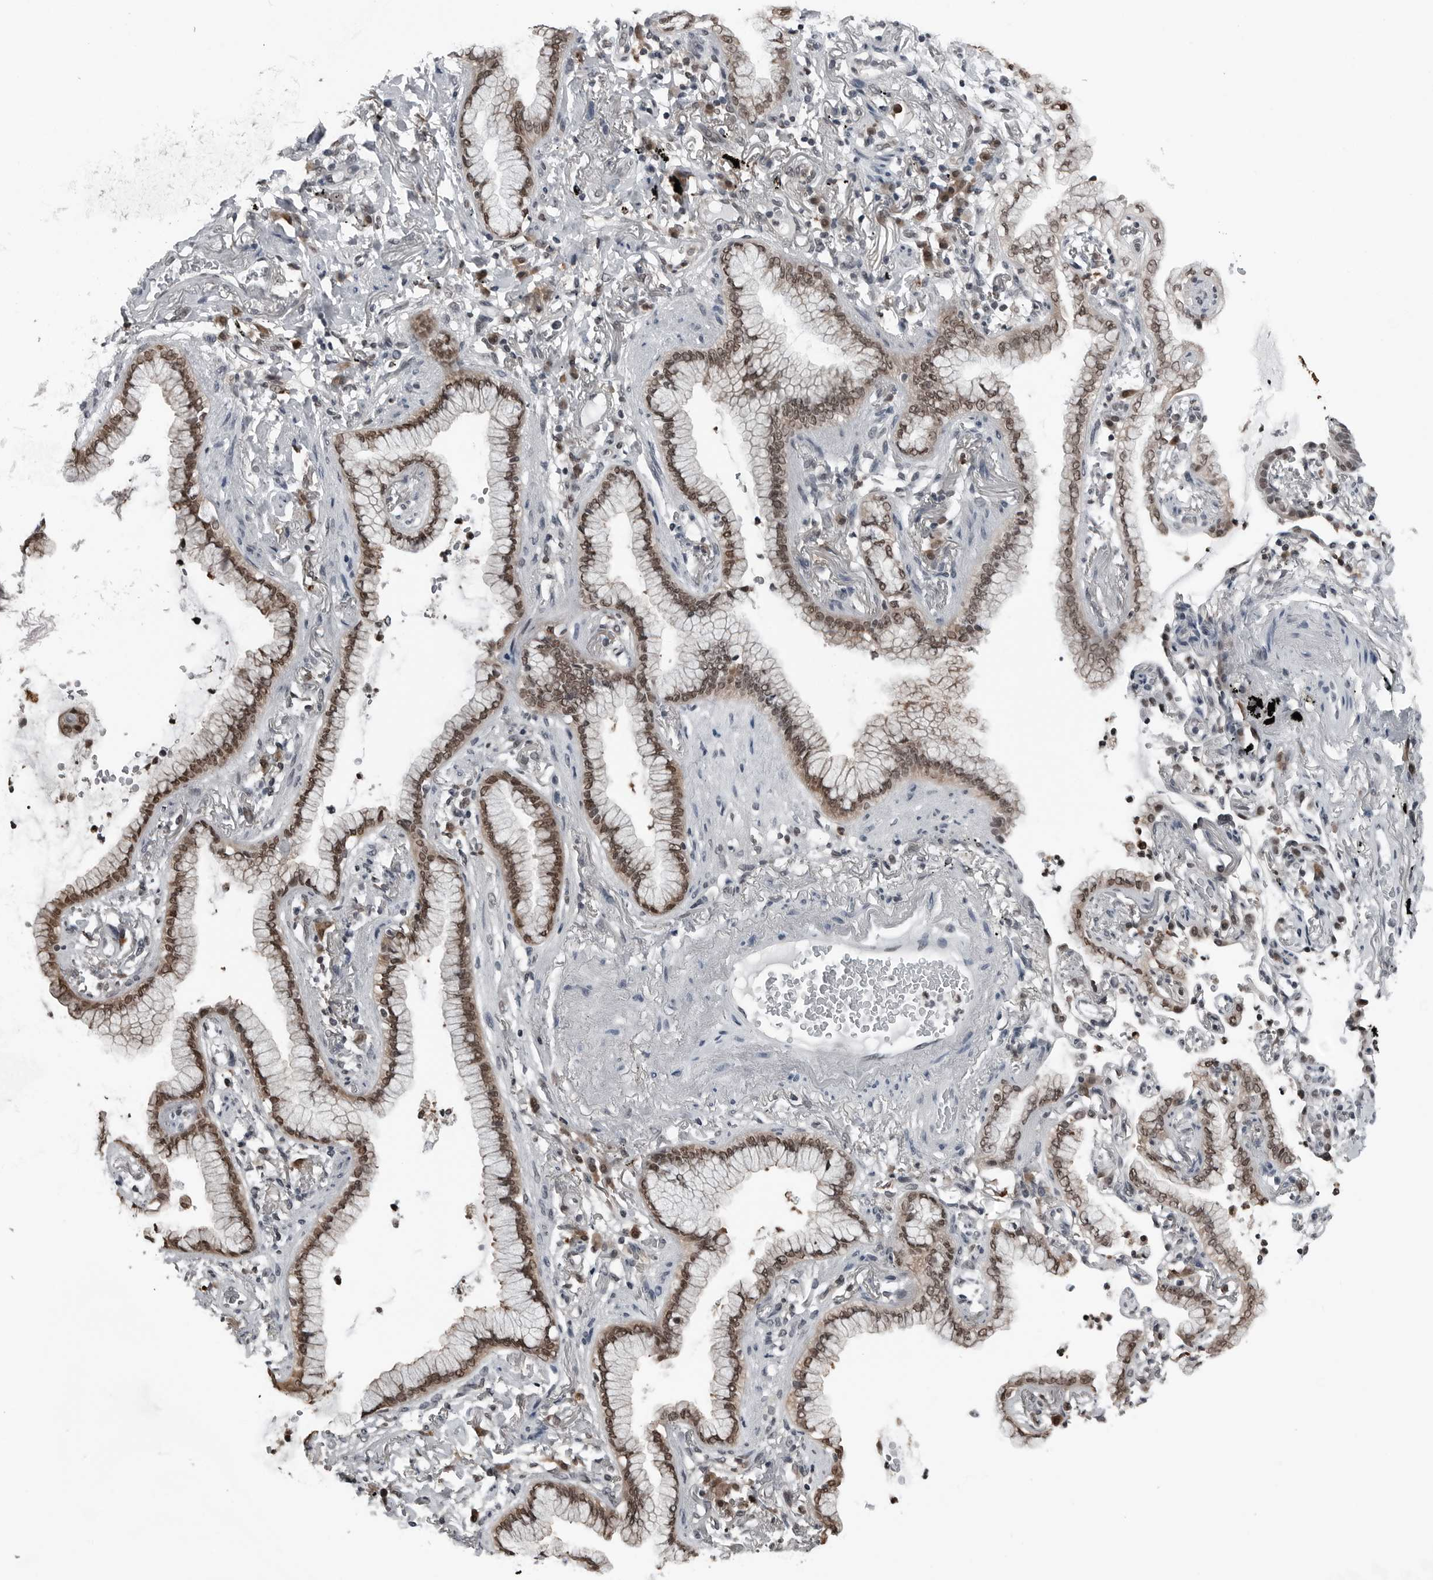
{"staining": {"intensity": "moderate", "quantity": "25%-75%", "location": "nuclear"}, "tissue": "lung cancer", "cell_type": "Tumor cells", "image_type": "cancer", "snomed": [{"axis": "morphology", "description": "Adenocarcinoma, NOS"}, {"axis": "topography", "description": "Lung"}], "caption": "Immunohistochemistry photomicrograph of lung cancer stained for a protein (brown), which reveals medium levels of moderate nuclear positivity in about 25%-75% of tumor cells.", "gene": "AKR1A1", "patient": {"sex": "female", "age": 70}}